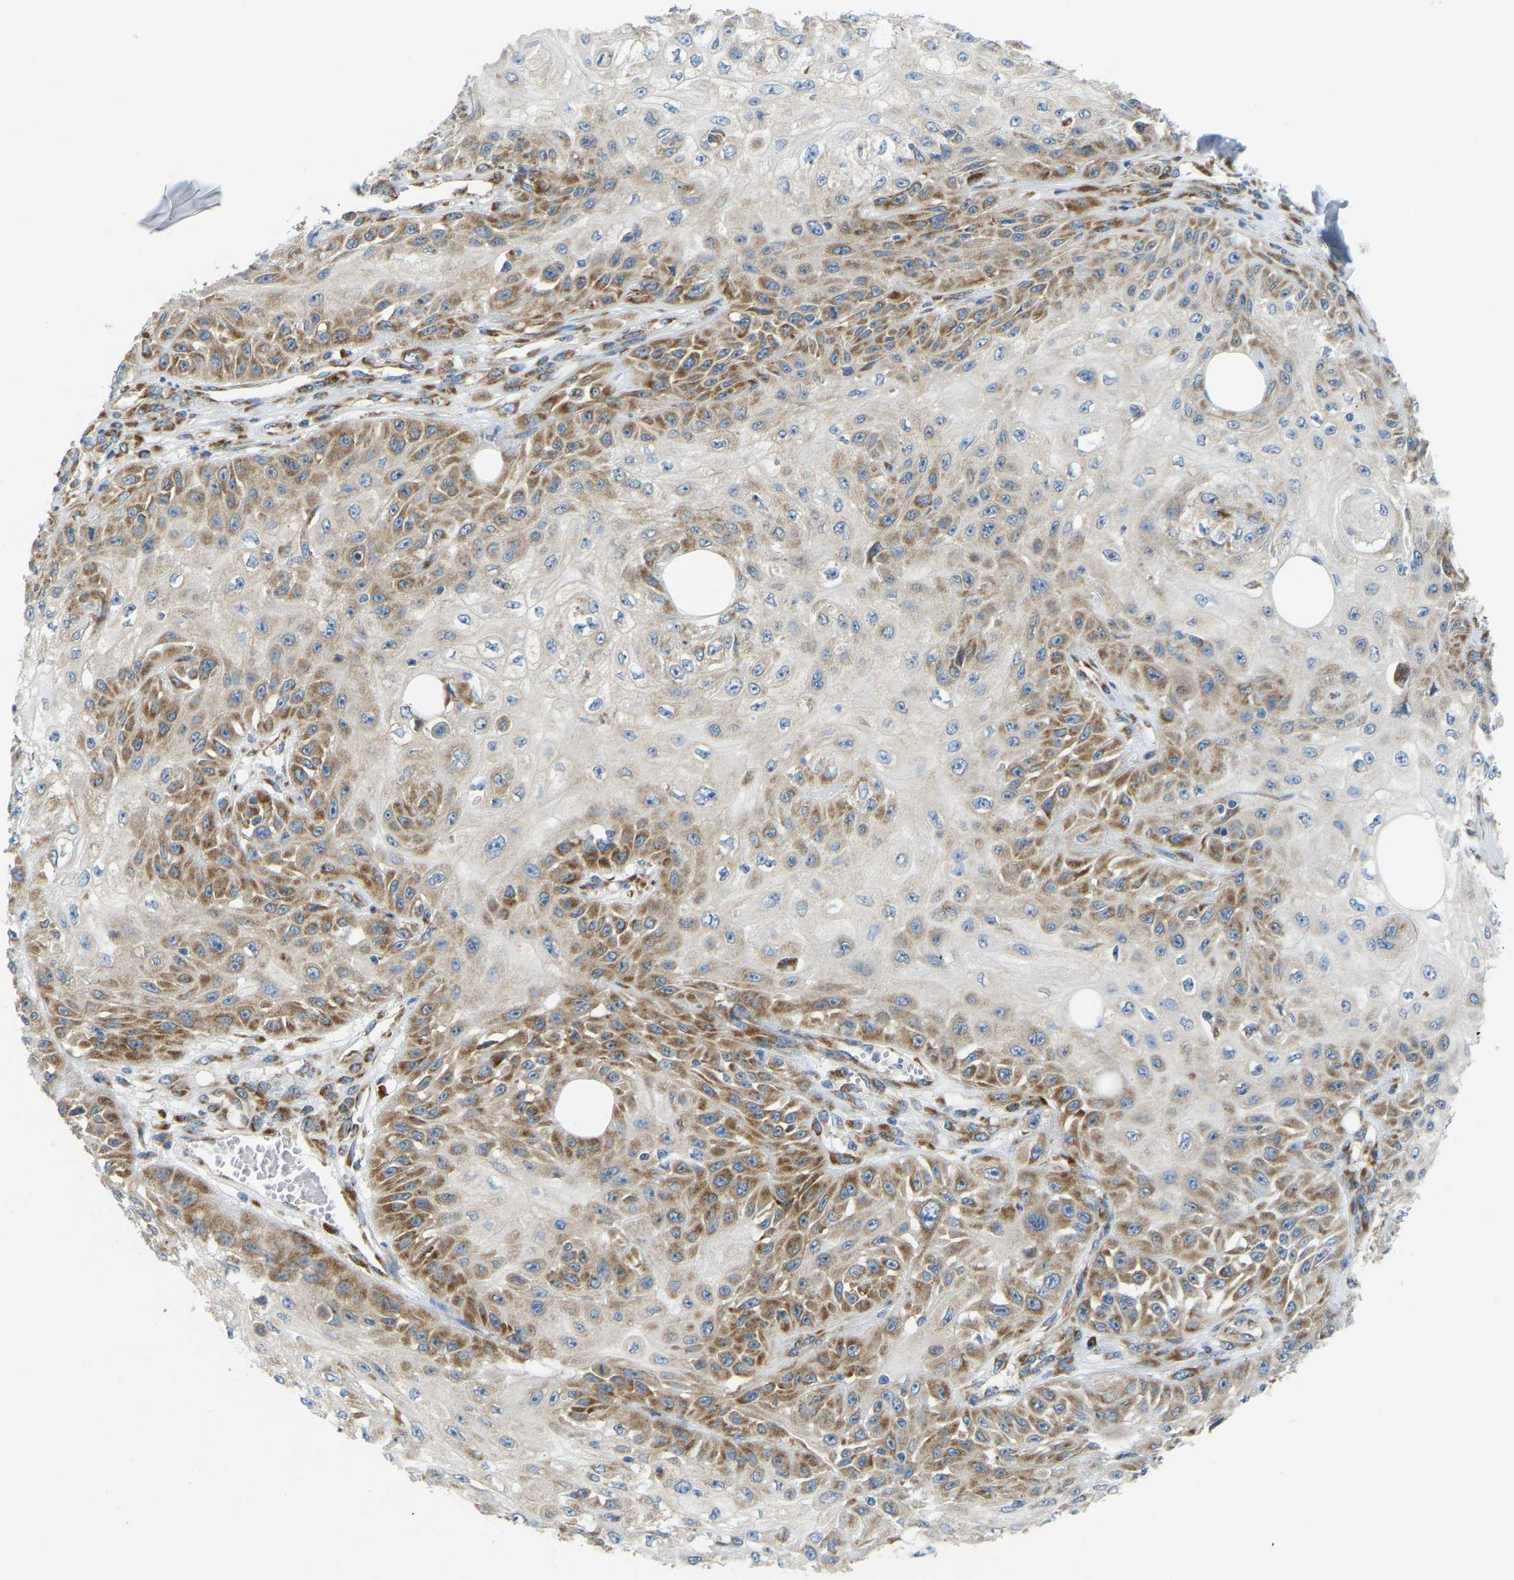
{"staining": {"intensity": "moderate", "quantity": ">75%", "location": "cytoplasmic/membranous"}, "tissue": "skin cancer", "cell_type": "Tumor cells", "image_type": "cancer", "snomed": [{"axis": "morphology", "description": "Squamous cell carcinoma, NOS"}, {"axis": "morphology", "description": "Squamous cell carcinoma, metastatic, NOS"}, {"axis": "topography", "description": "Skin"}, {"axis": "topography", "description": "Lymph node"}], "caption": "Tumor cells exhibit medium levels of moderate cytoplasmic/membranous positivity in about >75% of cells in skin cancer.", "gene": "SND1", "patient": {"sex": "male", "age": 75}}